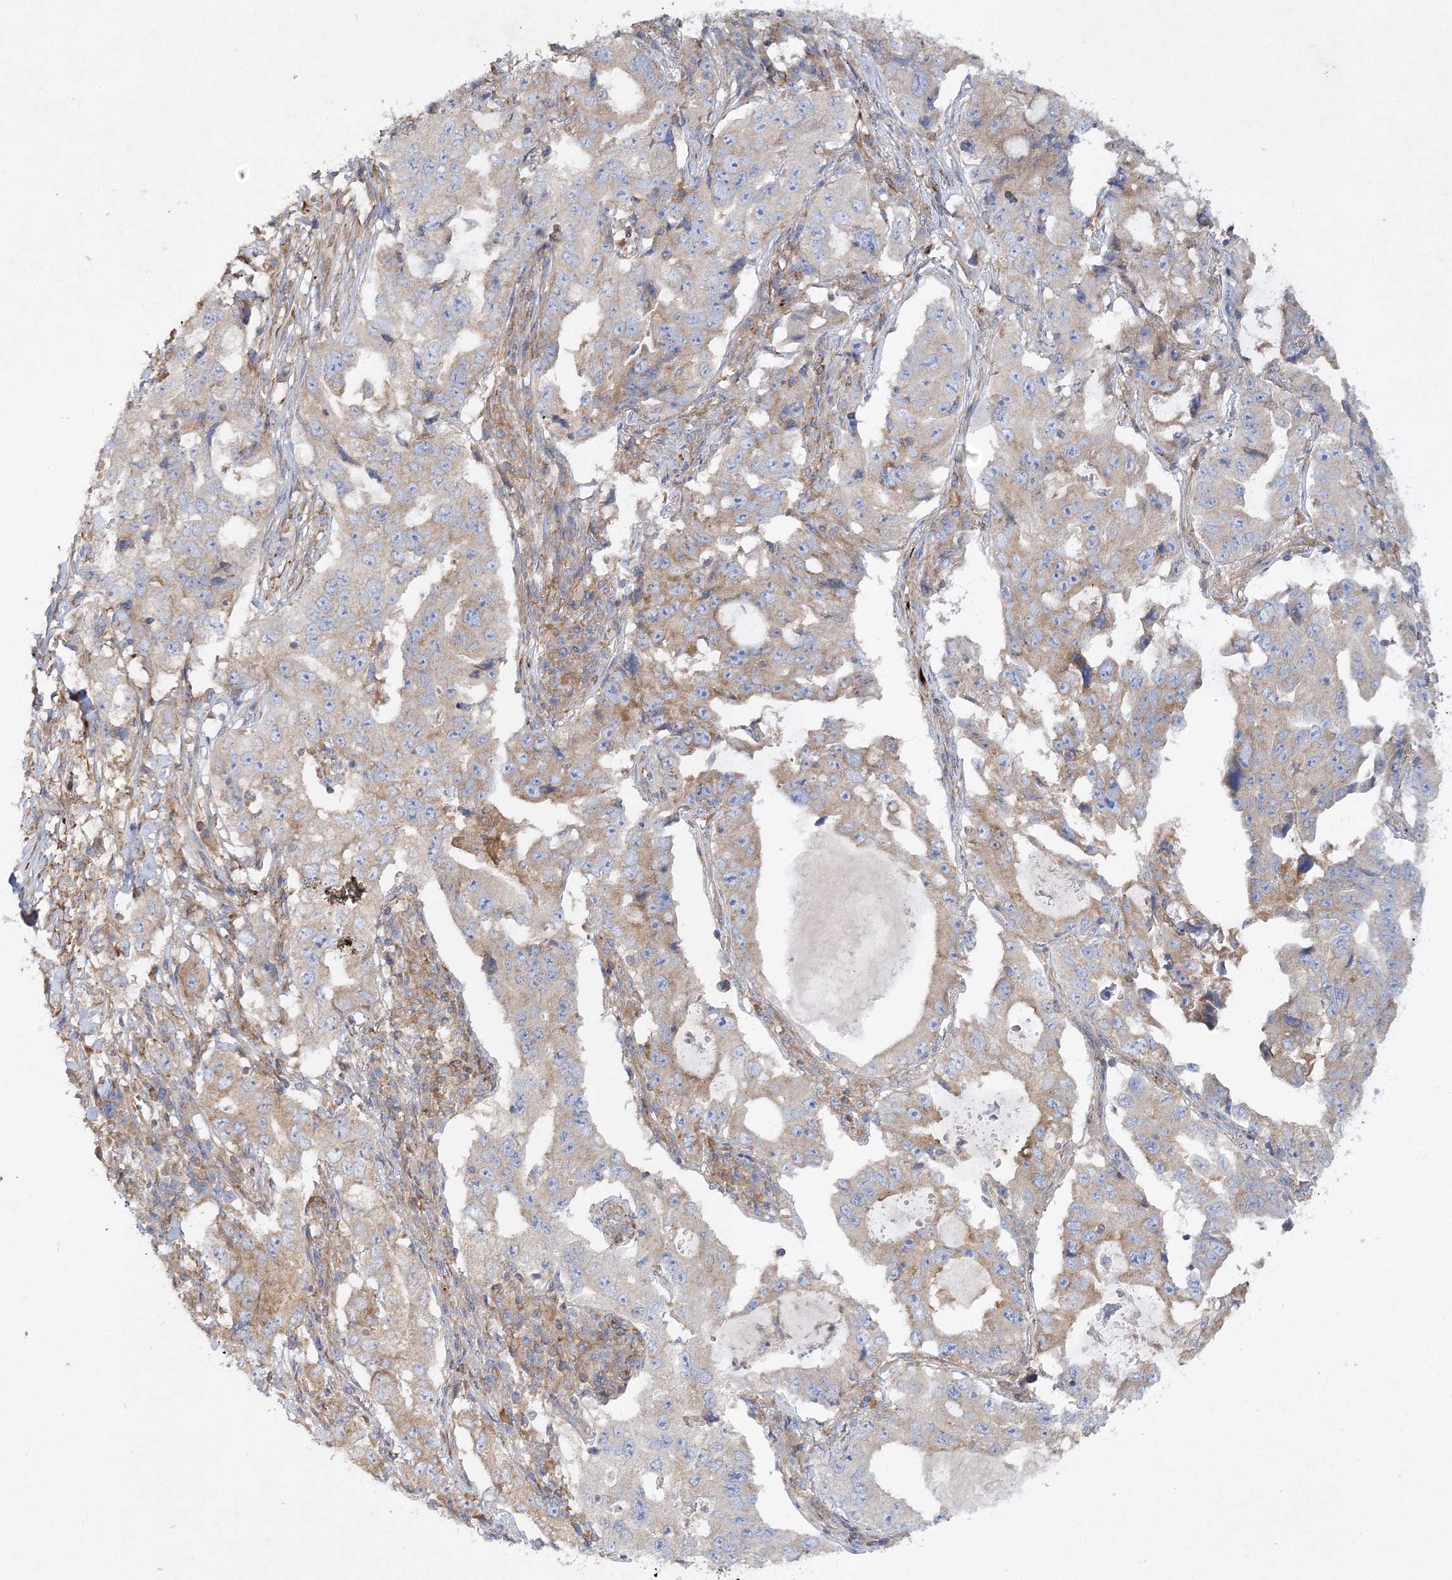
{"staining": {"intensity": "weak", "quantity": "25%-75%", "location": "cytoplasmic/membranous"}, "tissue": "lung cancer", "cell_type": "Tumor cells", "image_type": "cancer", "snomed": [{"axis": "morphology", "description": "Adenocarcinoma, NOS"}, {"axis": "topography", "description": "Lung"}], "caption": "High-power microscopy captured an immunohistochemistry (IHC) micrograph of lung adenocarcinoma, revealing weak cytoplasmic/membranous staining in about 25%-75% of tumor cells. (DAB (3,3'-diaminobenzidine) = brown stain, brightfield microscopy at high magnification).", "gene": "WDR37", "patient": {"sex": "female", "age": 51}}